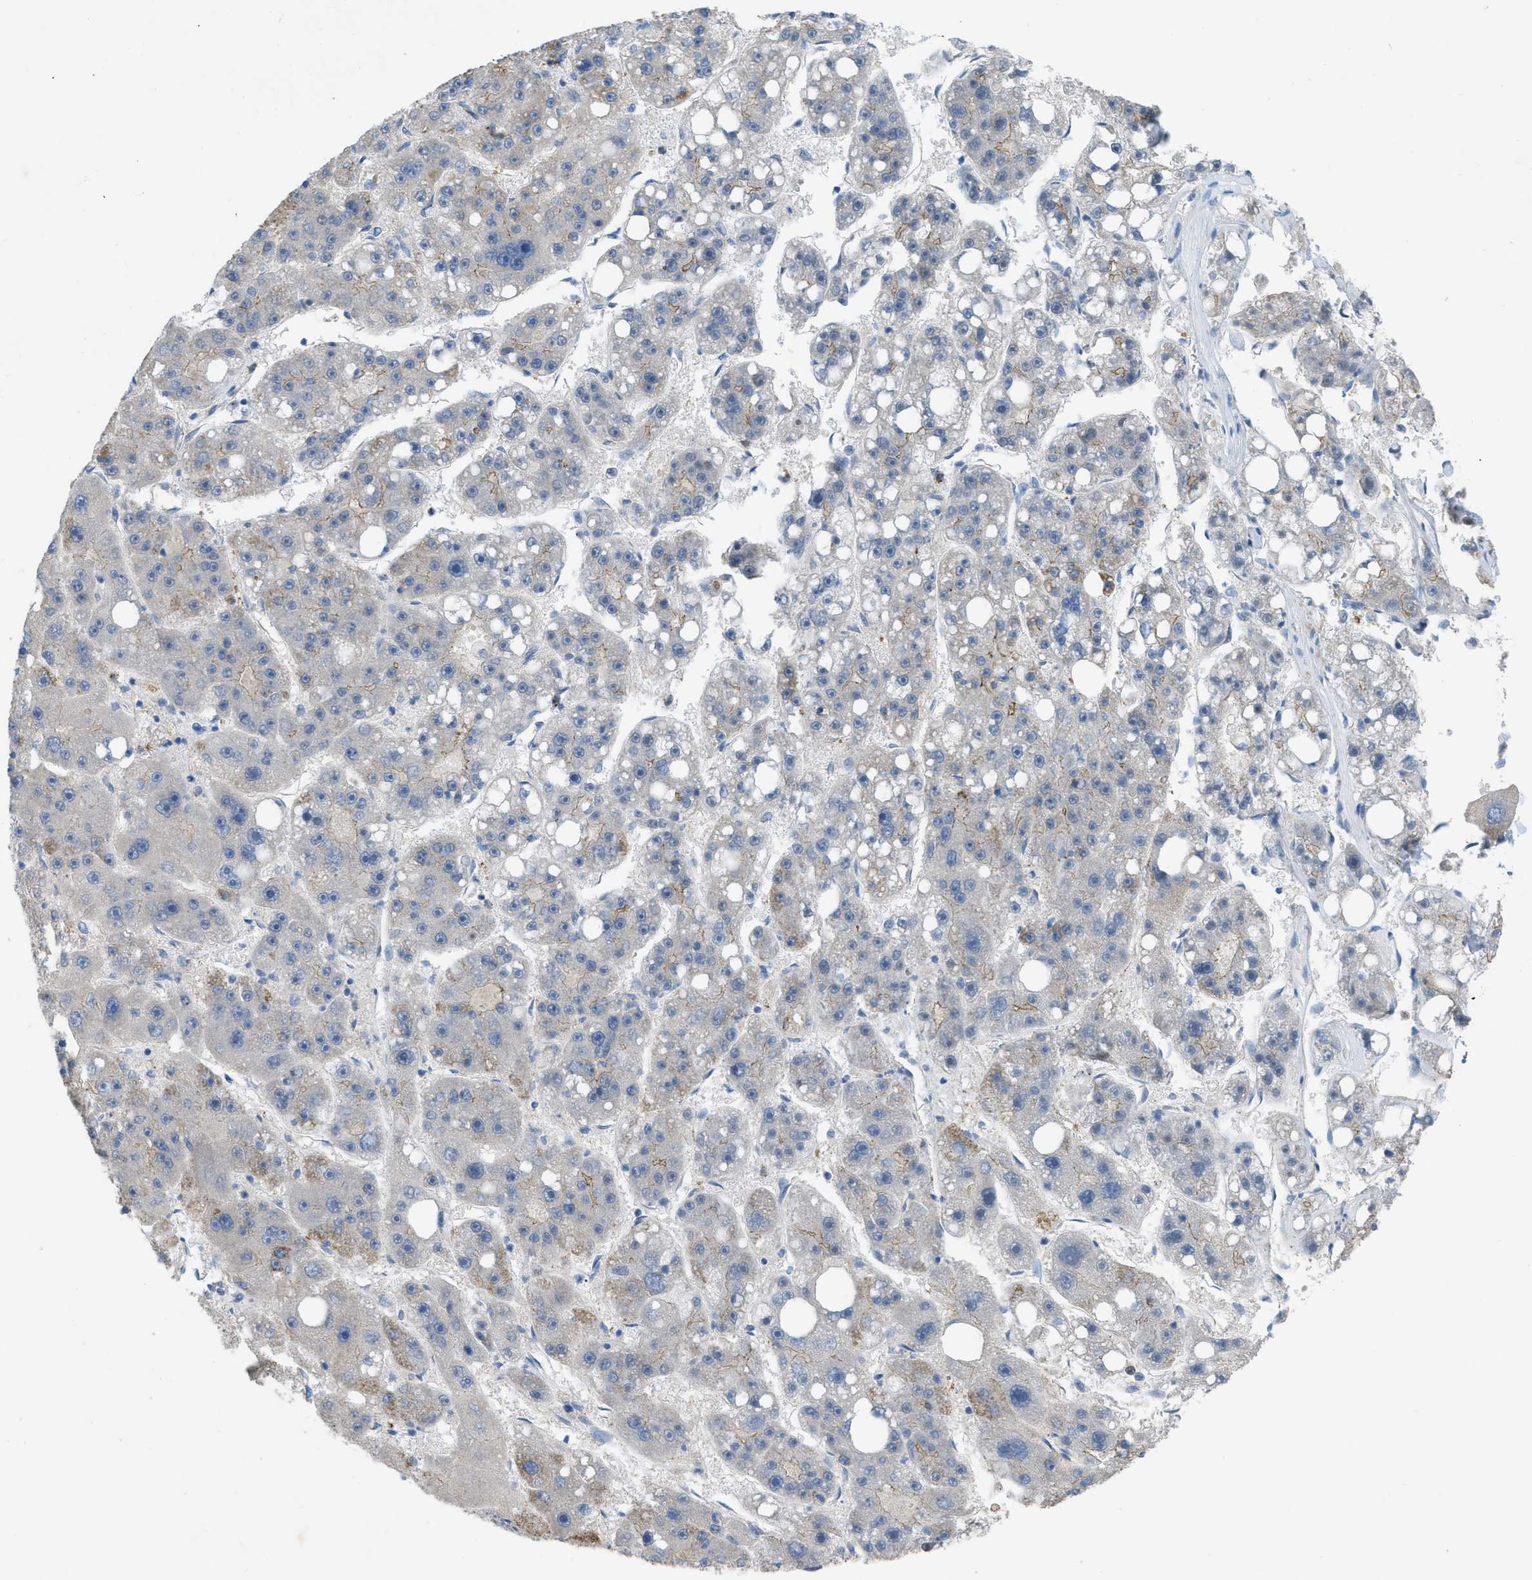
{"staining": {"intensity": "weak", "quantity": "<25%", "location": "cytoplasmic/membranous"}, "tissue": "liver cancer", "cell_type": "Tumor cells", "image_type": "cancer", "snomed": [{"axis": "morphology", "description": "Carcinoma, Hepatocellular, NOS"}, {"axis": "topography", "description": "Liver"}], "caption": "Protein analysis of liver cancer (hepatocellular carcinoma) displays no significant expression in tumor cells.", "gene": "CRB3", "patient": {"sex": "female", "age": 61}}